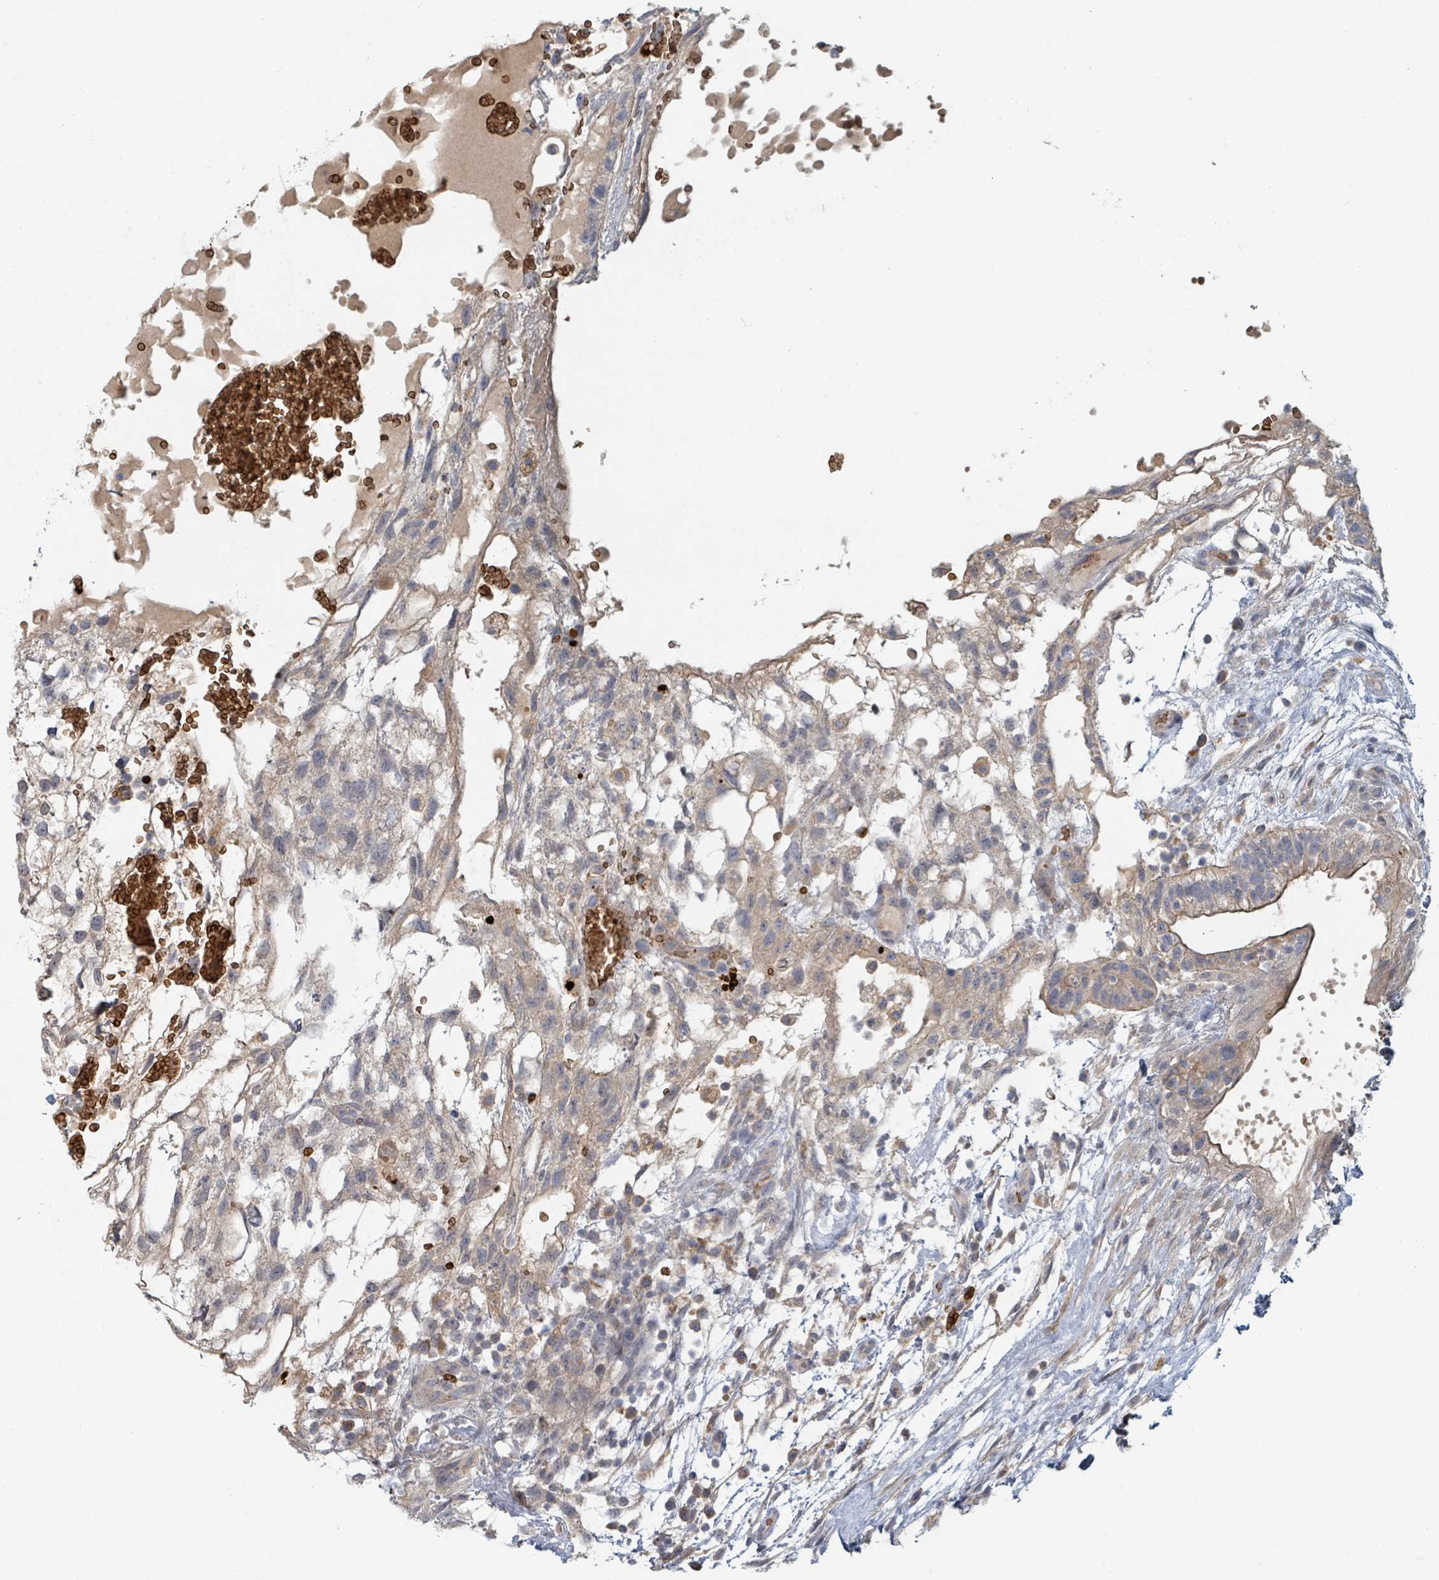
{"staining": {"intensity": "weak", "quantity": "25%-75%", "location": "cytoplasmic/membranous"}, "tissue": "testis cancer", "cell_type": "Tumor cells", "image_type": "cancer", "snomed": [{"axis": "morphology", "description": "Normal tissue, NOS"}, {"axis": "morphology", "description": "Carcinoma, Embryonal, NOS"}, {"axis": "topography", "description": "Testis"}], "caption": "IHC (DAB (3,3'-diaminobenzidine)) staining of testis embryonal carcinoma demonstrates weak cytoplasmic/membranous protein staining in about 25%-75% of tumor cells.", "gene": "TRPC4AP", "patient": {"sex": "male", "age": 32}}